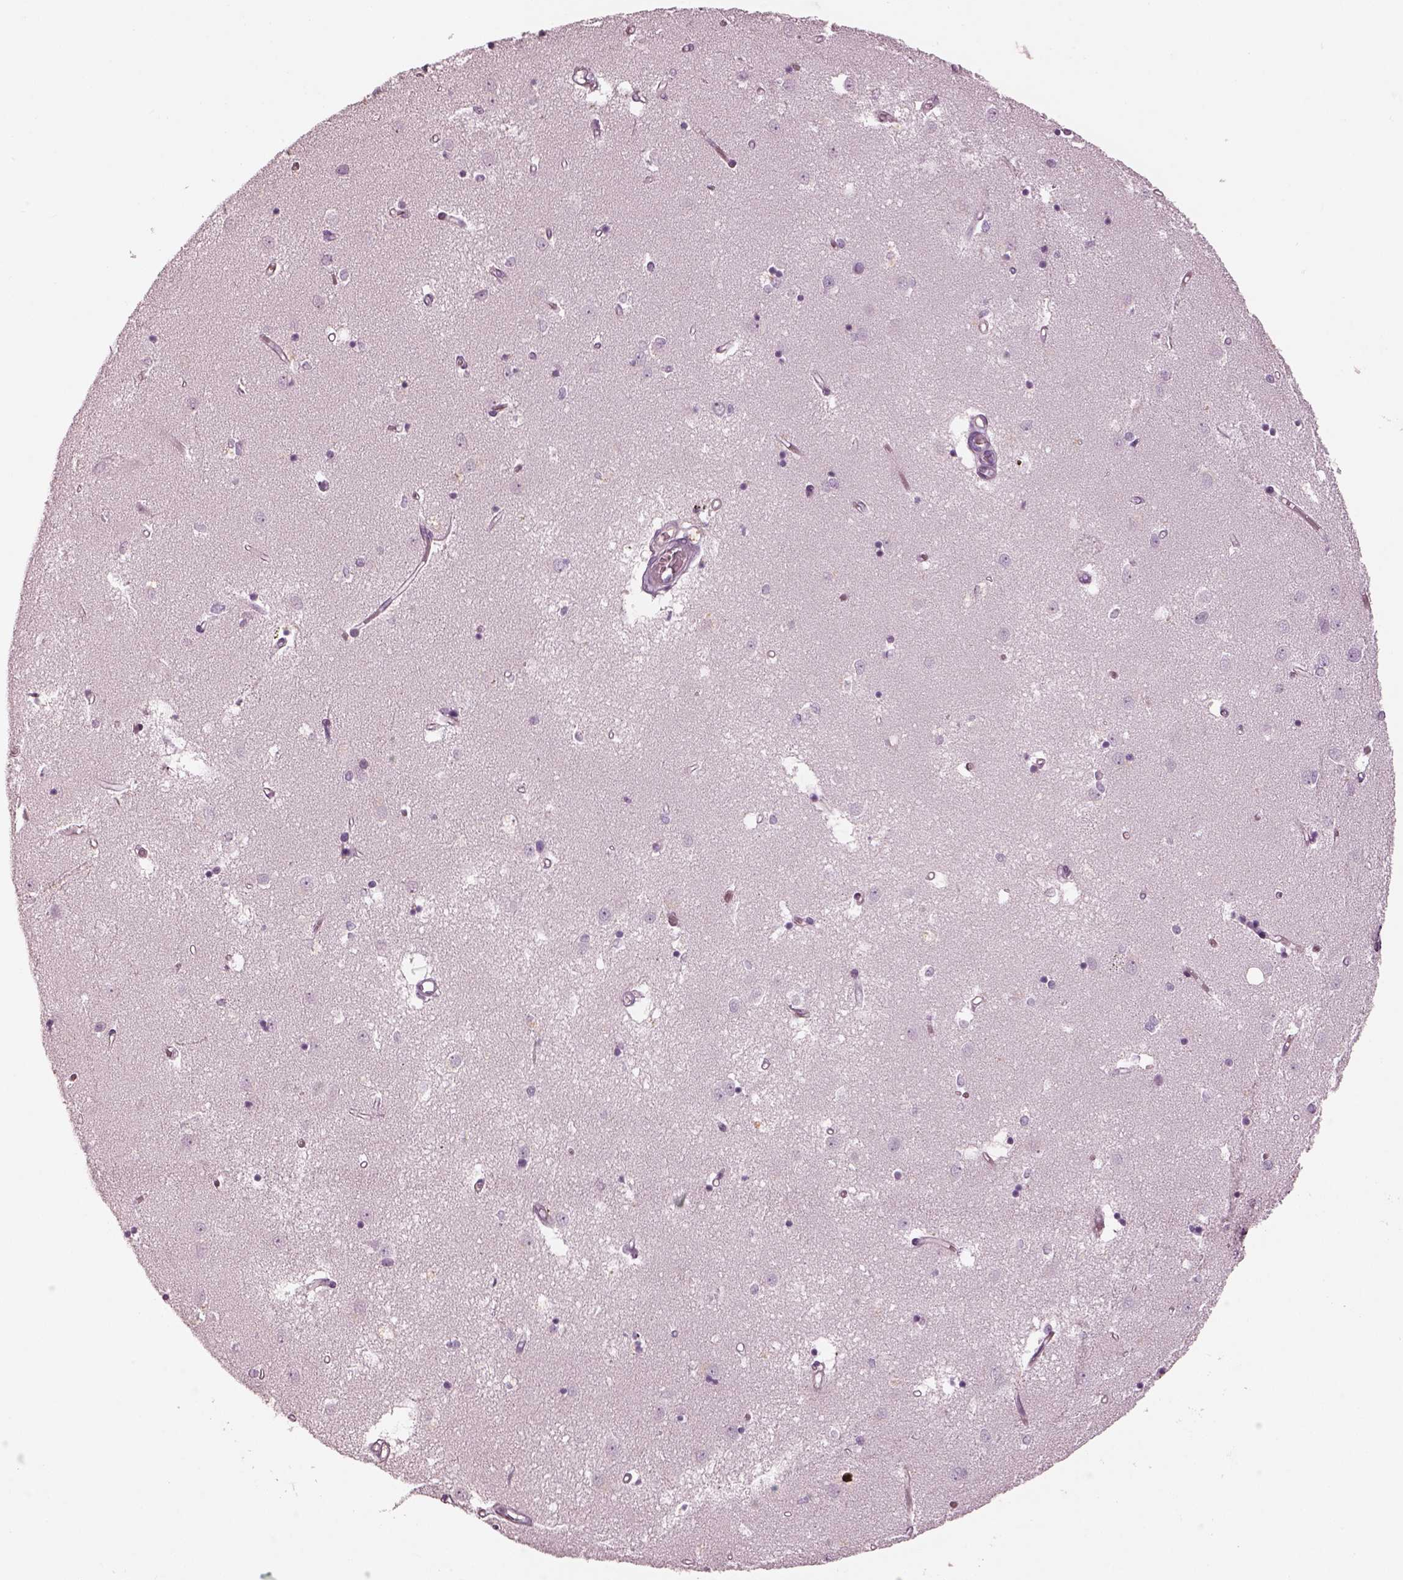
{"staining": {"intensity": "negative", "quantity": "none", "location": "none"}, "tissue": "caudate", "cell_type": "Glial cells", "image_type": "normal", "snomed": [{"axis": "morphology", "description": "Normal tissue, NOS"}, {"axis": "topography", "description": "Lateral ventricle wall"}], "caption": "Caudate stained for a protein using immunohistochemistry reveals no positivity glial cells.", "gene": "ENSG00000289258", "patient": {"sex": "male", "age": 54}}